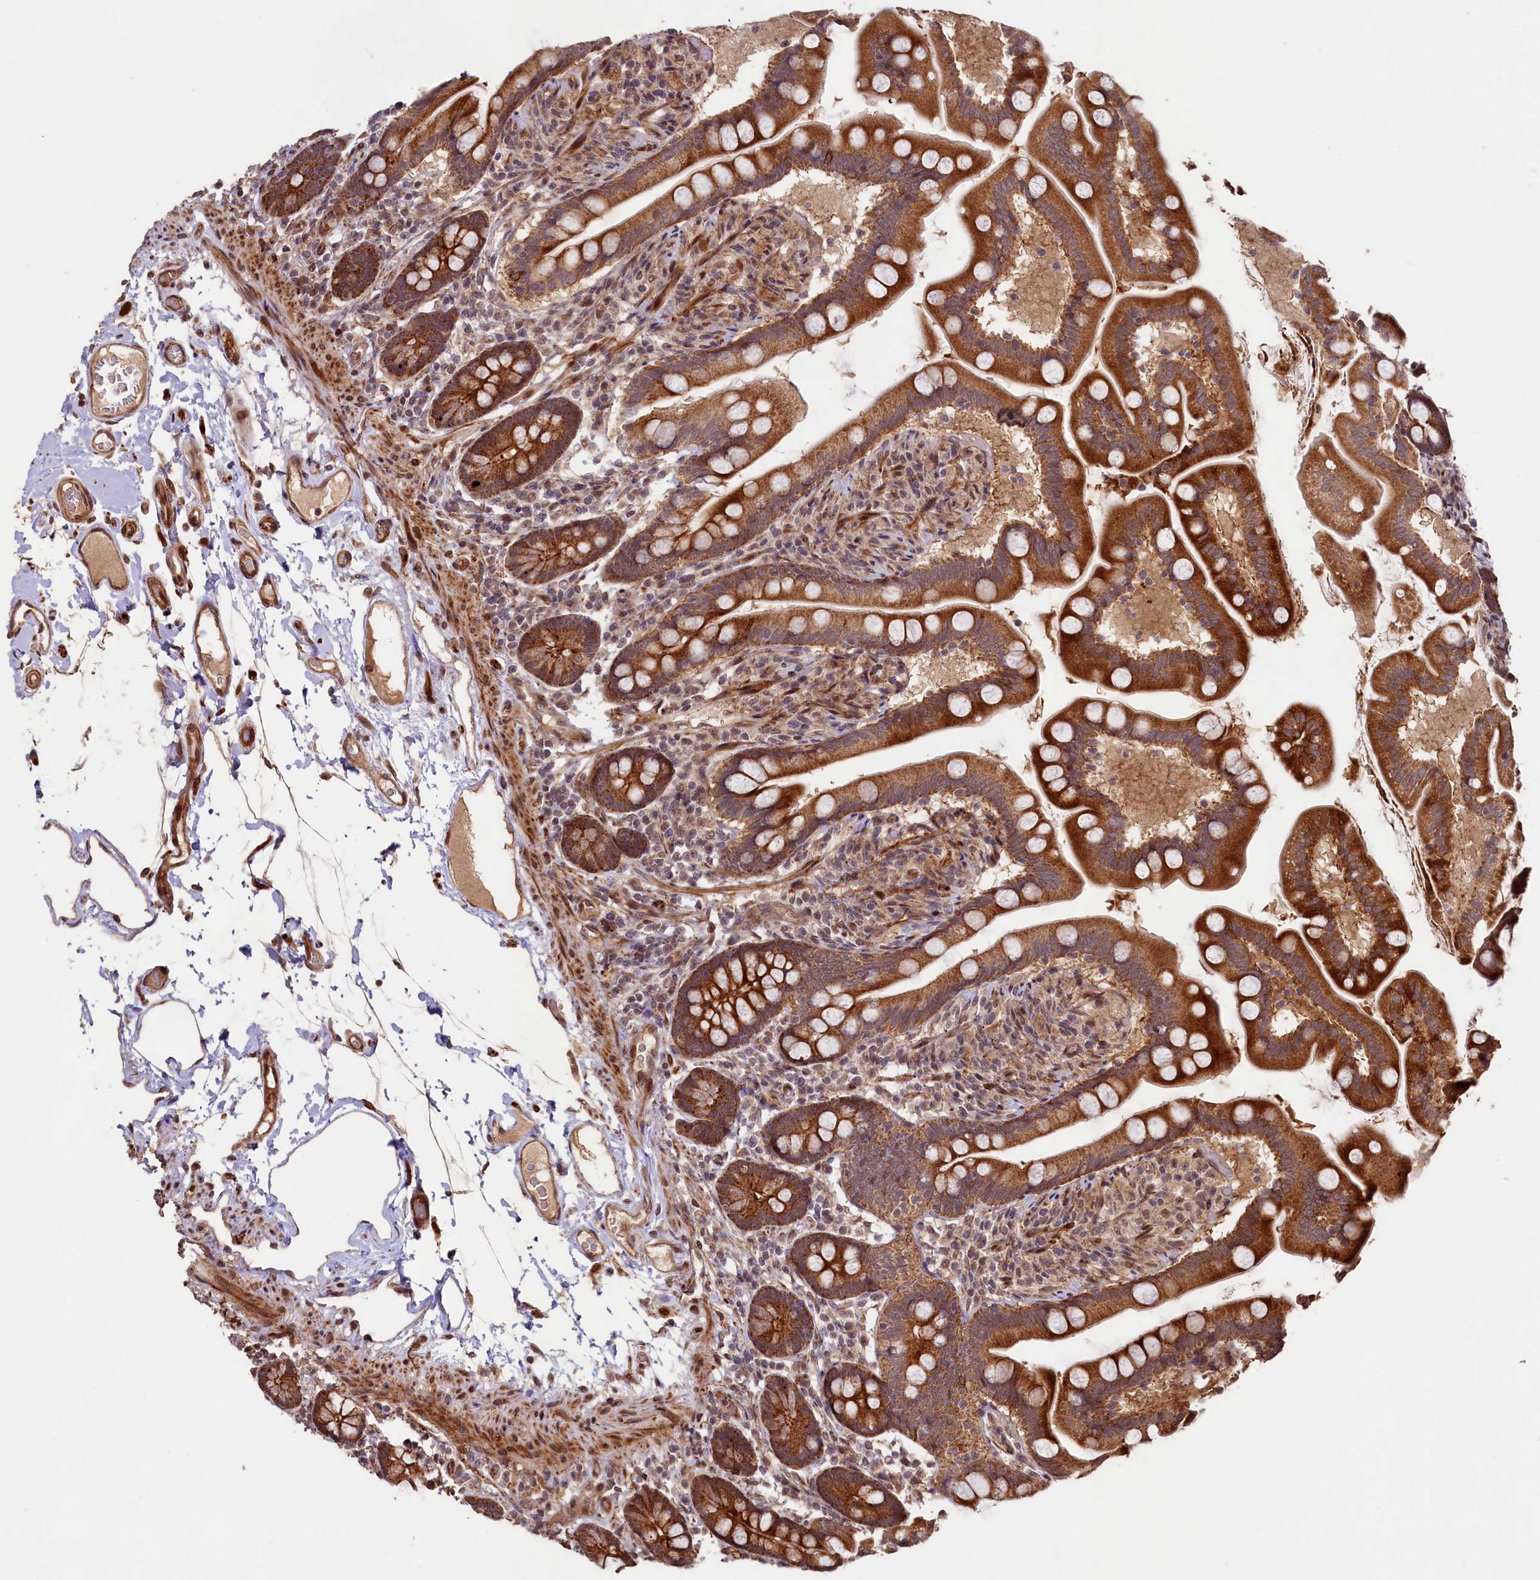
{"staining": {"intensity": "strong", "quantity": ">75%", "location": "cytoplasmic/membranous"}, "tissue": "small intestine", "cell_type": "Glandular cells", "image_type": "normal", "snomed": [{"axis": "morphology", "description": "Normal tissue, NOS"}, {"axis": "topography", "description": "Small intestine"}], "caption": "About >75% of glandular cells in unremarkable small intestine demonstrate strong cytoplasmic/membranous protein staining as visualized by brown immunohistochemical staining.", "gene": "SHPRH", "patient": {"sex": "female", "age": 64}}